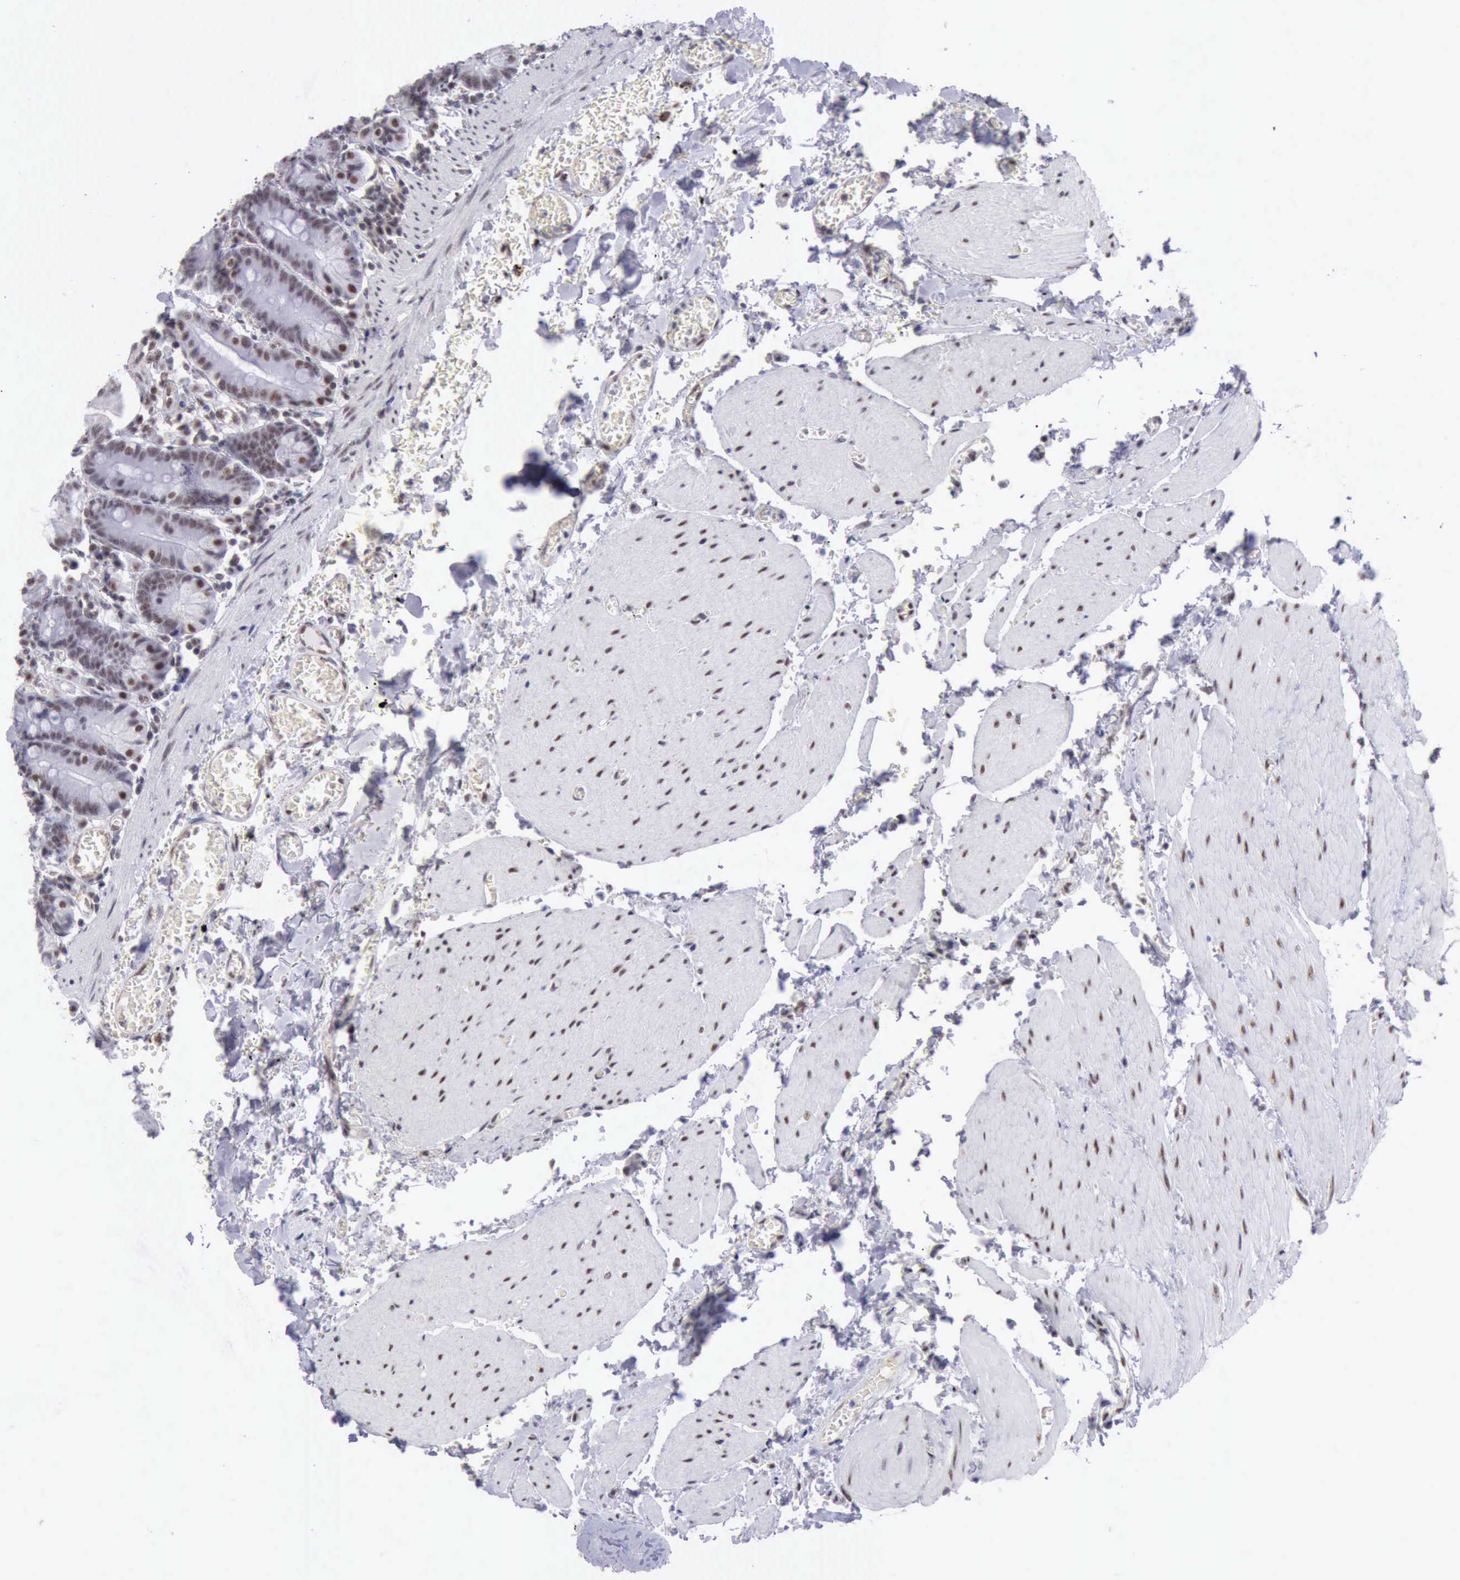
{"staining": {"intensity": "weak", "quantity": "<25%", "location": "nuclear"}, "tissue": "small intestine", "cell_type": "Glandular cells", "image_type": "normal", "snomed": [{"axis": "morphology", "description": "Normal tissue, NOS"}, {"axis": "topography", "description": "Small intestine"}], "caption": "Immunohistochemistry of normal small intestine displays no expression in glandular cells. (DAB (3,3'-diaminobenzidine) IHC, high magnification).", "gene": "ERCC4", "patient": {"sex": "male", "age": 71}}